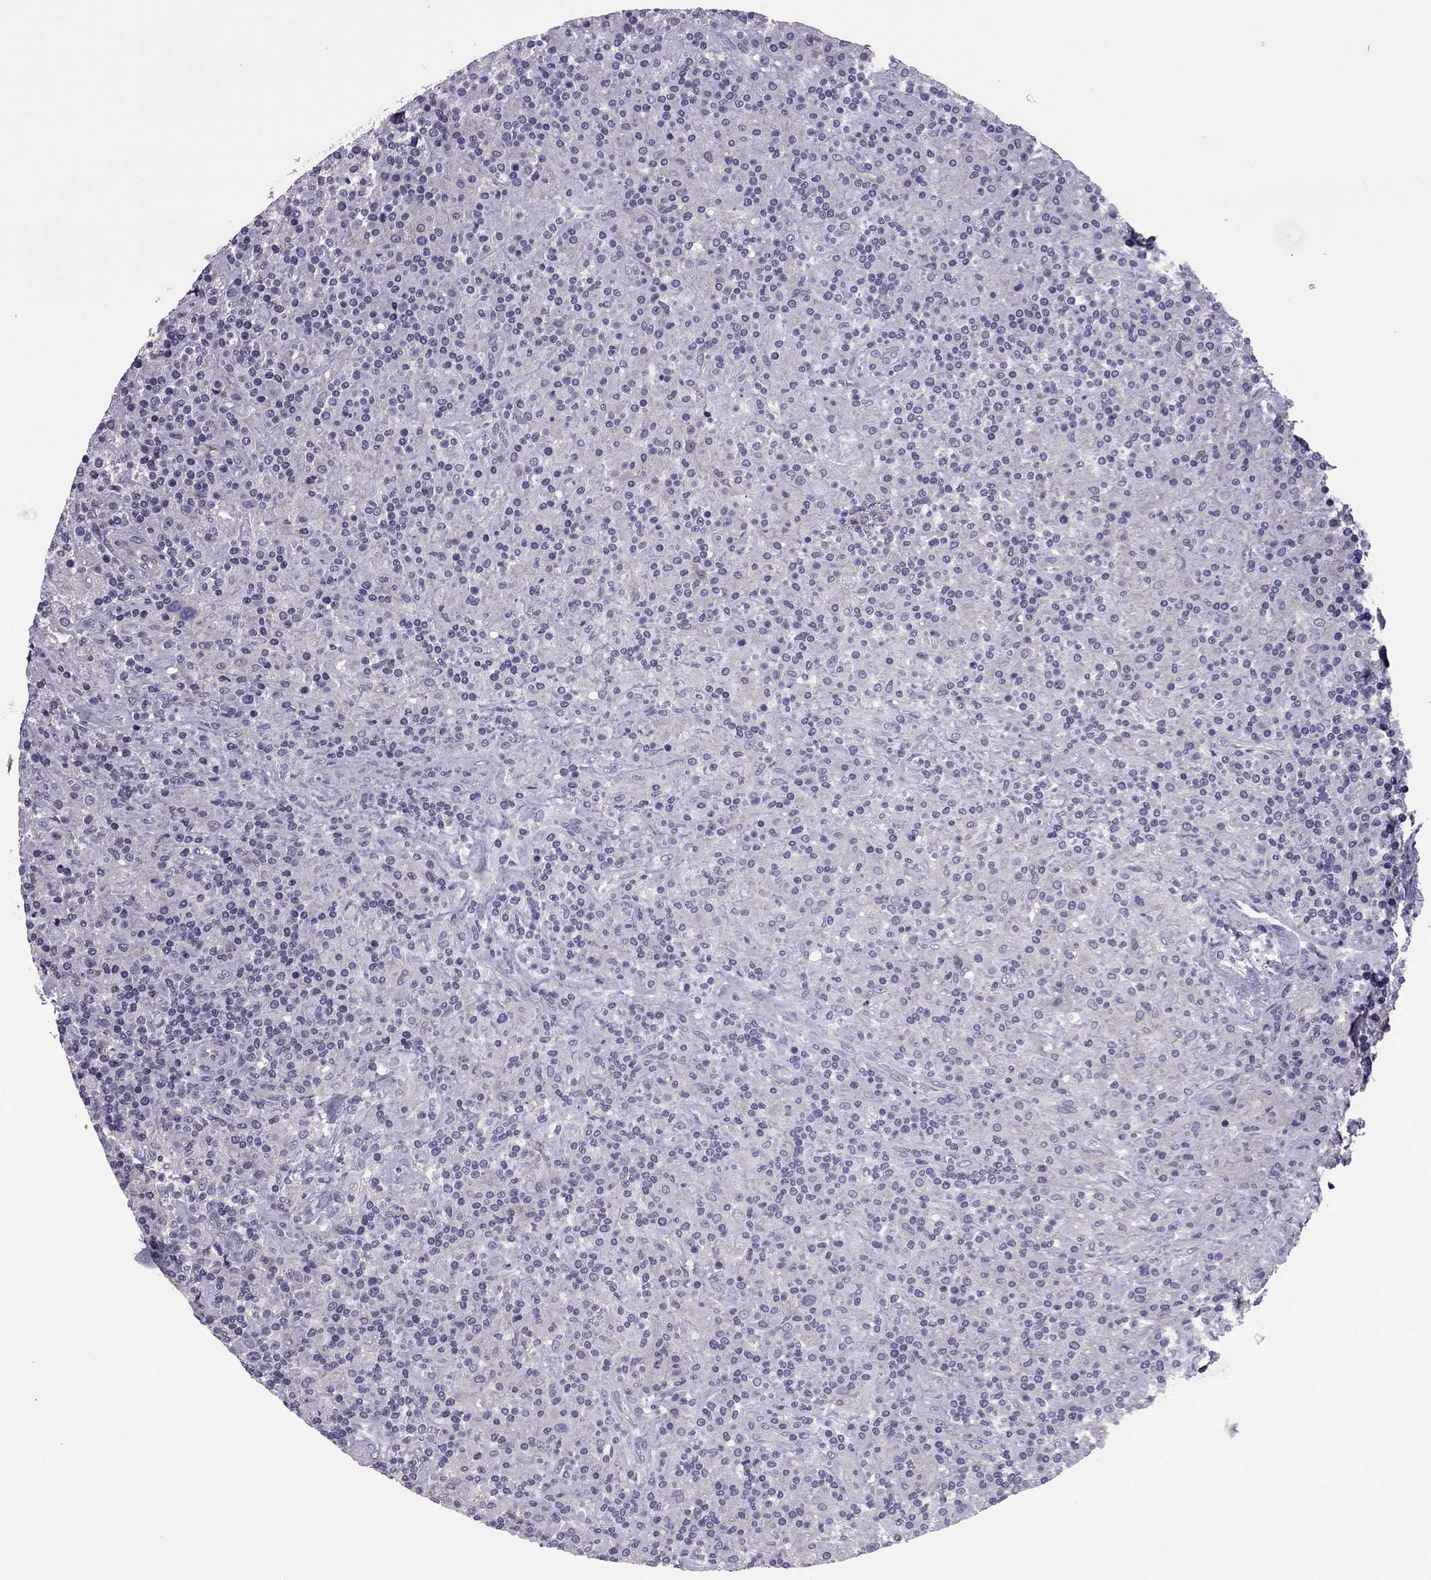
{"staining": {"intensity": "negative", "quantity": "none", "location": "none"}, "tissue": "lymphoma", "cell_type": "Tumor cells", "image_type": "cancer", "snomed": [{"axis": "morphology", "description": "Hodgkin's disease, NOS"}, {"axis": "topography", "description": "Lymph node"}], "caption": "DAB (3,3'-diaminobenzidine) immunohistochemical staining of human lymphoma displays no significant staining in tumor cells.", "gene": "SLC16A8", "patient": {"sex": "male", "age": 70}}